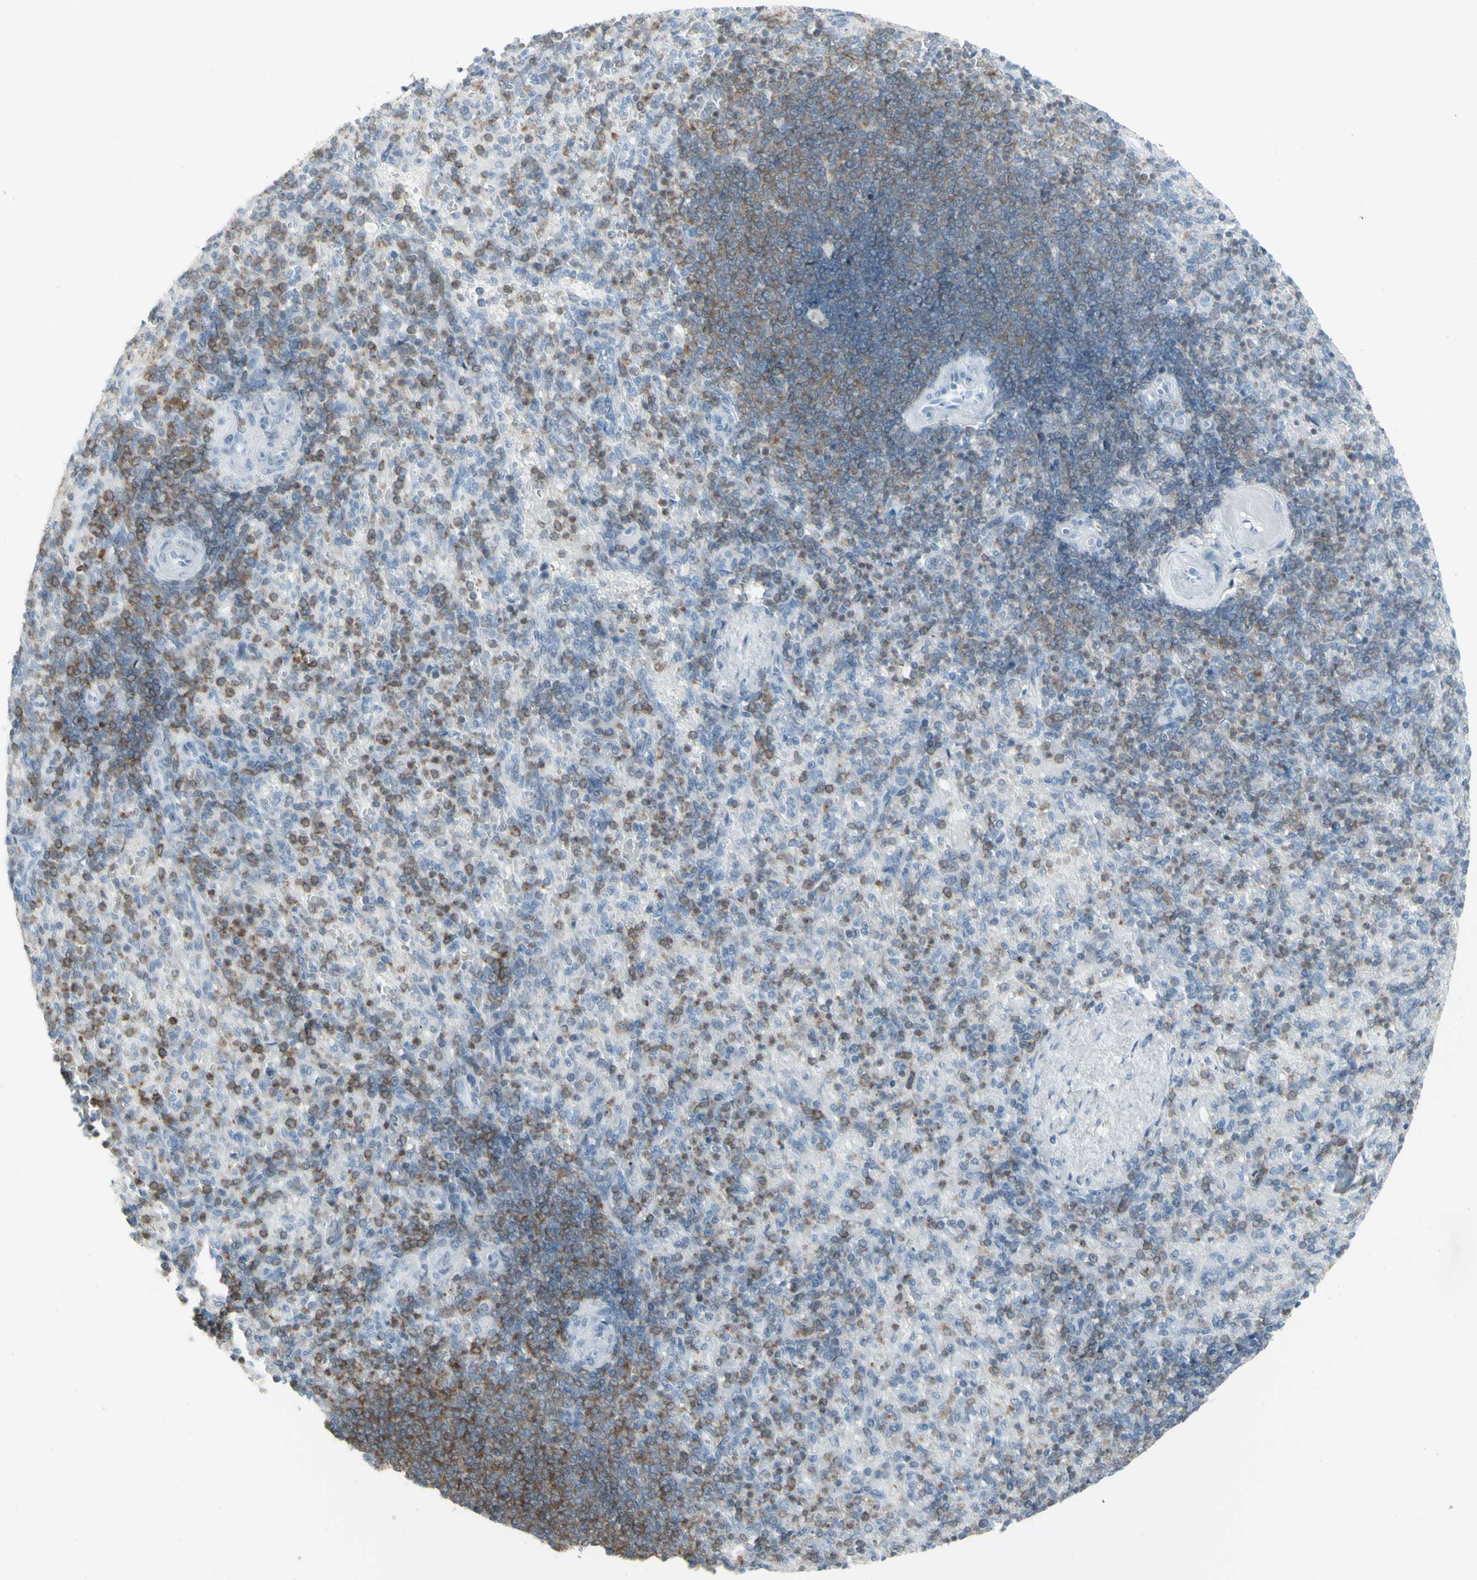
{"staining": {"intensity": "weak", "quantity": "25%-75%", "location": "cytoplasmic/membranous"}, "tissue": "spleen", "cell_type": "Cells in red pulp", "image_type": "normal", "snomed": [{"axis": "morphology", "description": "Normal tissue, NOS"}, {"axis": "topography", "description": "Spleen"}], "caption": "Brown immunohistochemical staining in benign human spleen reveals weak cytoplasmic/membranous expression in about 25%-75% of cells in red pulp. (DAB (3,3'-diaminobenzidine) = brown stain, brightfield microscopy at high magnification).", "gene": "NRG1", "patient": {"sex": "female", "age": 74}}